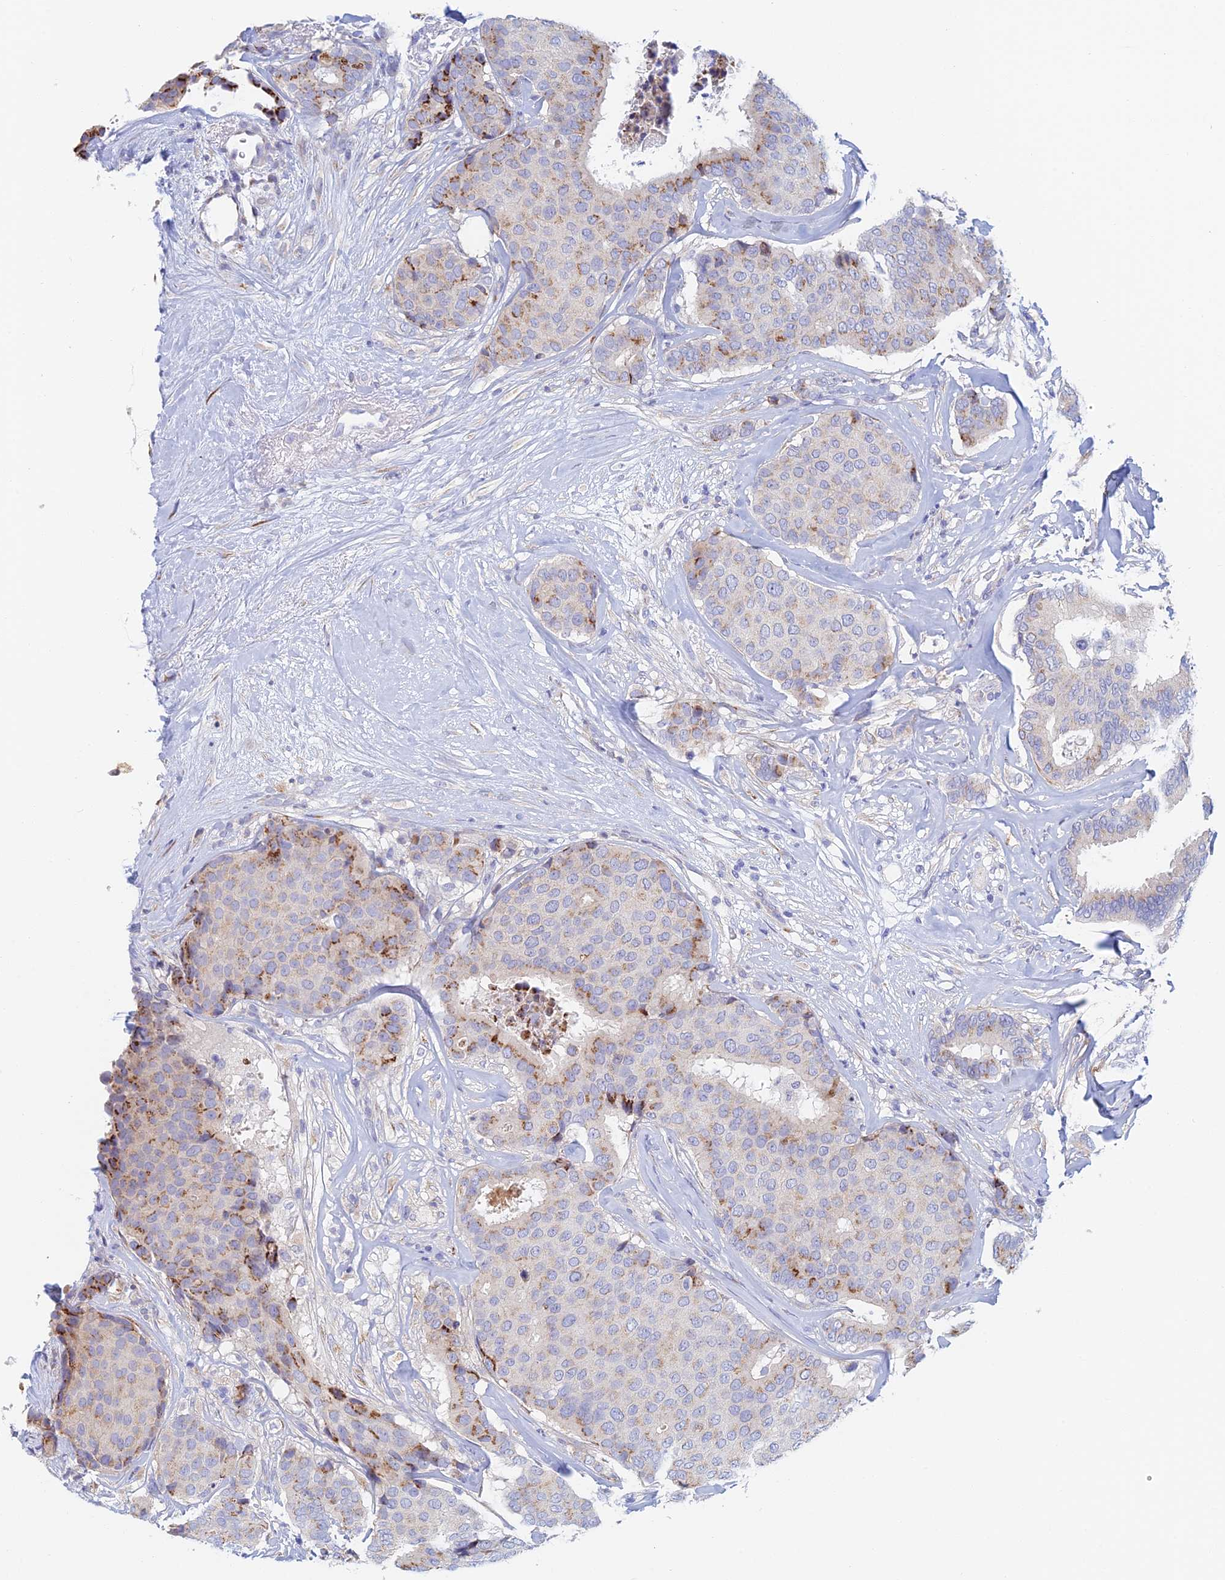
{"staining": {"intensity": "strong", "quantity": "<25%", "location": "cytoplasmic/membranous"}, "tissue": "breast cancer", "cell_type": "Tumor cells", "image_type": "cancer", "snomed": [{"axis": "morphology", "description": "Duct carcinoma"}, {"axis": "topography", "description": "Breast"}], "caption": "Protein staining of breast cancer (invasive ductal carcinoma) tissue exhibits strong cytoplasmic/membranous positivity in about <25% of tumor cells.", "gene": "SLC24A3", "patient": {"sex": "female", "age": 75}}